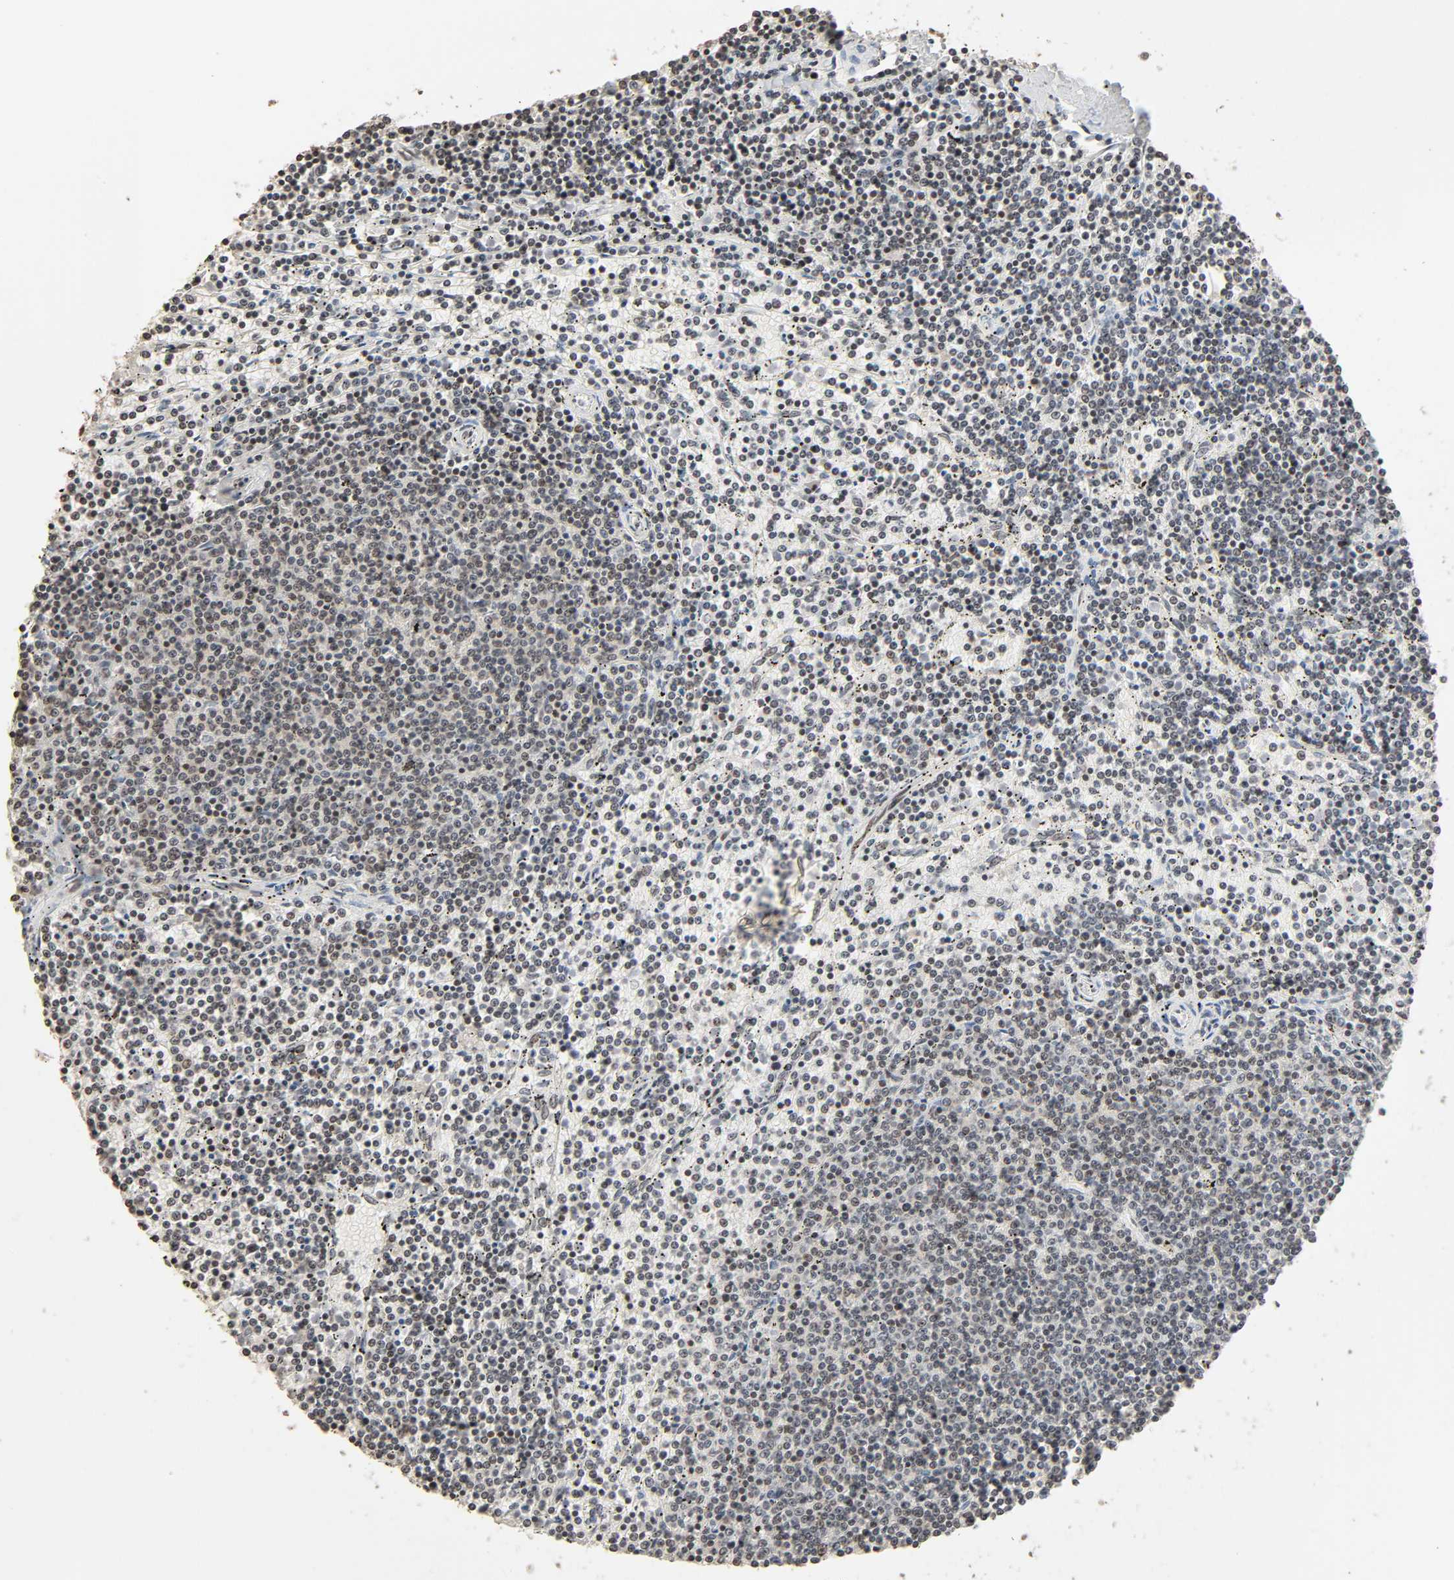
{"staining": {"intensity": "weak", "quantity": "<25%", "location": "cytoplasmic/membranous"}, "tissue": "lymphoma", "cell_type": "Tumor cells", "image_type": "cancer", "snomed": [{"axis": "morphology", "description": "Malignant lymphoma, non-Hodgkin's type, Low grade"}, {"axis": "topography", "description": "Spleen"}], "caption": "The image shows no staining of tumor cells in low-grade malignant lymphoma, non-Hodgkin's type. (DAB (3,3'-diaminobenzidine) immunohistochemistry with hematoxylin counter stain).", "gene": "STK4", "patient": {"sex": "female", "age": 50}}